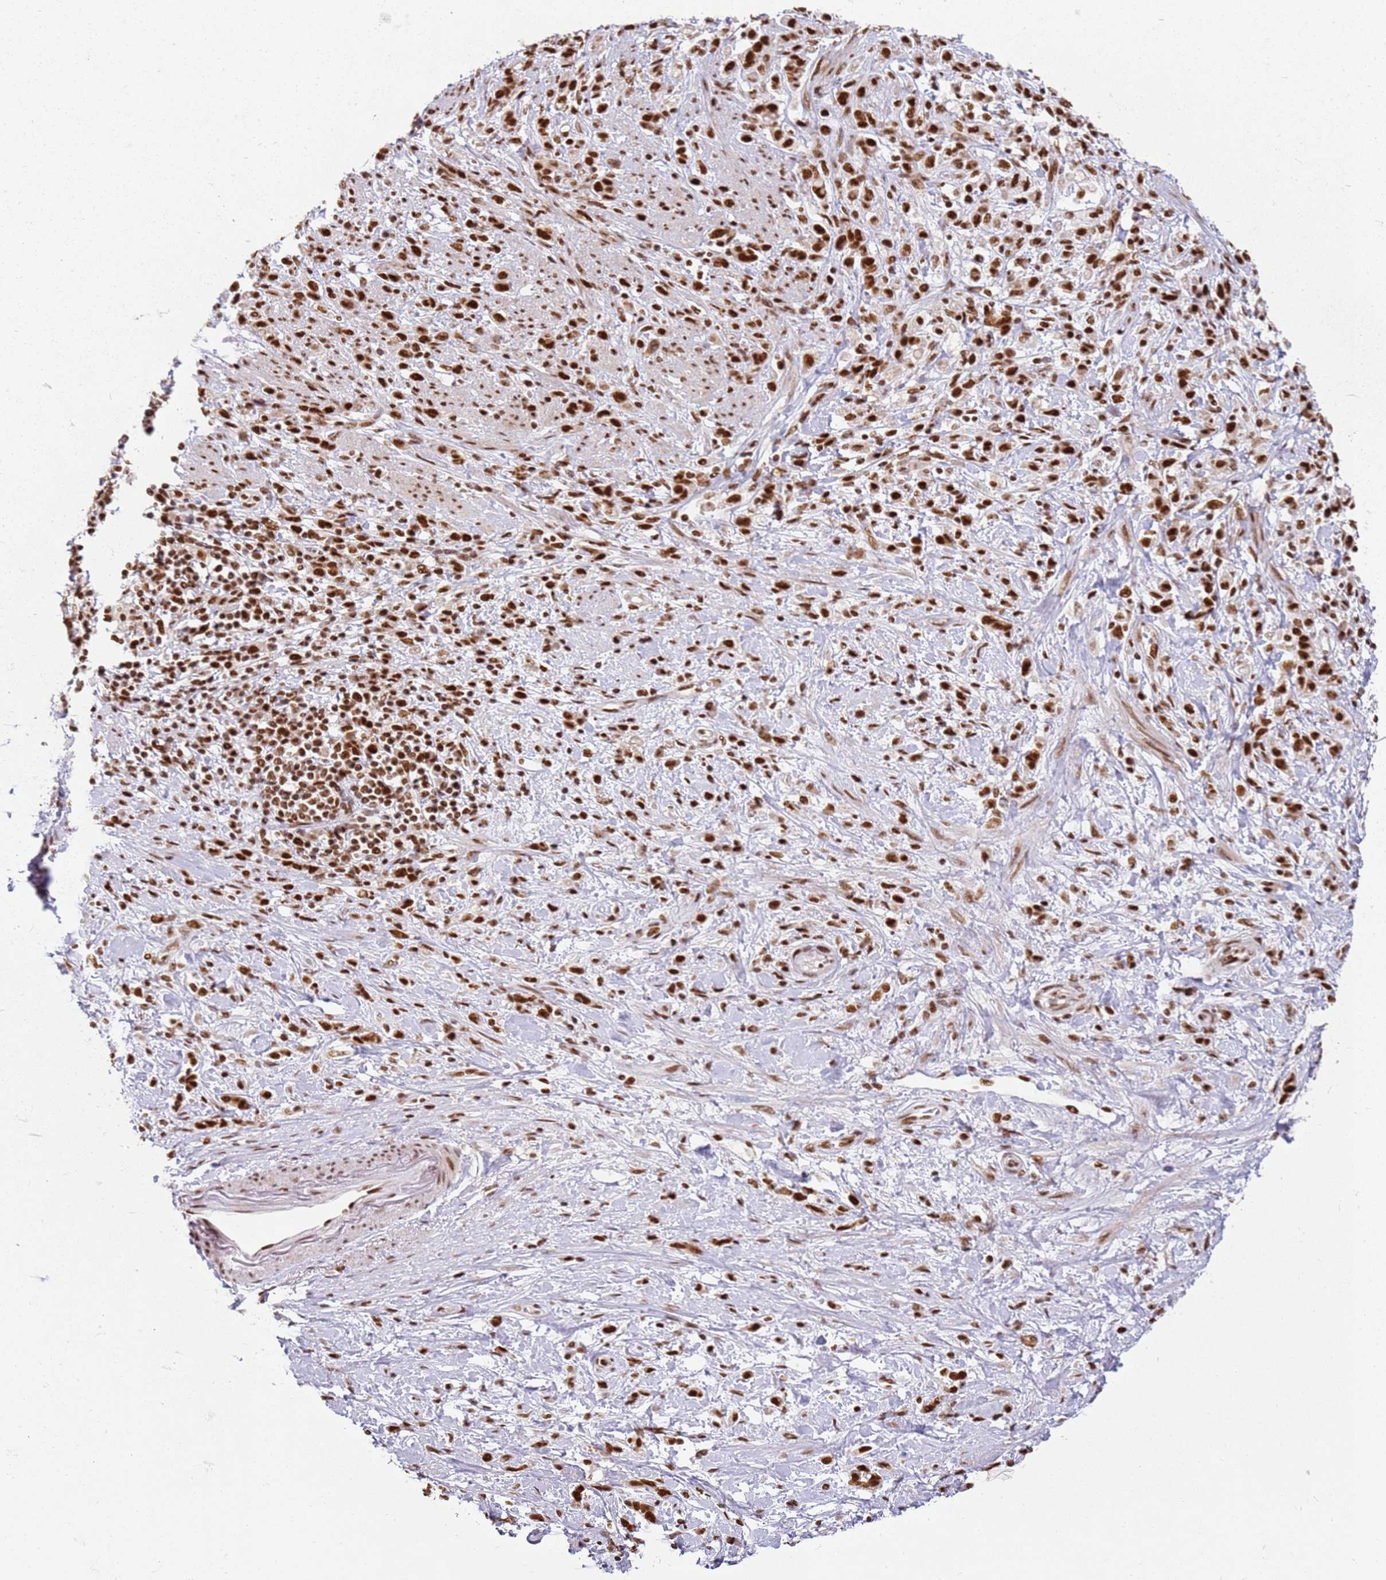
{"staining": {"intensity": "strong", "quantity": ">75%", "location": "nuclear"}, "tissue": "stomach cancer", "cell_type": "Tumor cells", "image_type": "cancer", "snomed": [{"axis": "morphology", "description": "Adenocarcinoma, NOS"}, {"axis": "topography", "description": "Stomach"}], "caption": "High-magnification brightfield microscopy of stomach adenocarcinoma stained with DAB (3,3'-diaminobenzidine) (brown) and counterstained with hematoxylin (blue). tumor cells exhibit strong nuclear expression is present in about>75% of cells. The staining is performed using DAB (3,3'-diaminobenzidine) brown chromogen to label protein expression. The nuclei are counter-stained blue using hematoxylin.", "gene": "TENT4A", "patient": {"sex": "female", "age": 60}}